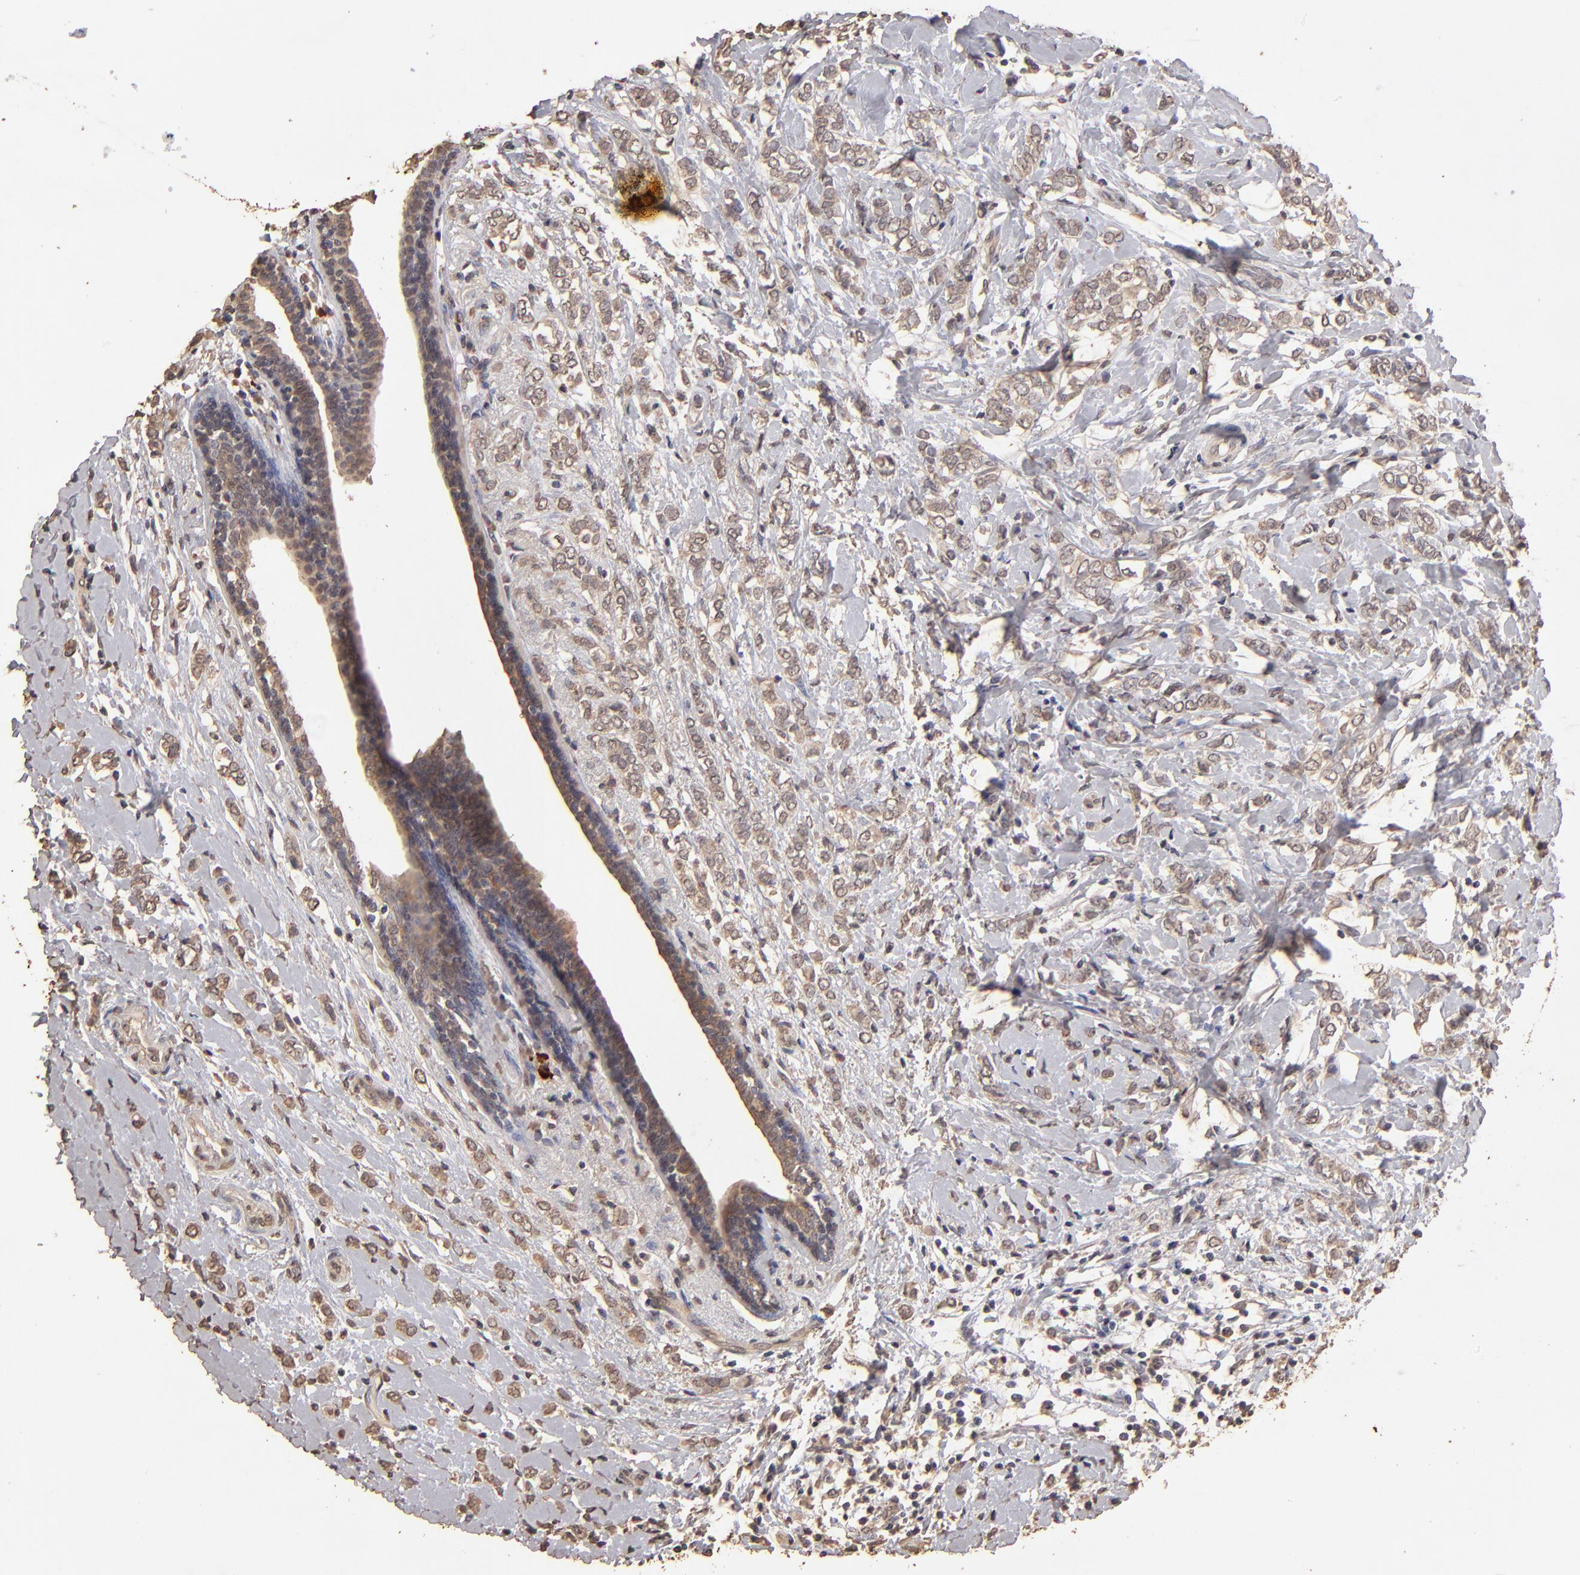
{"staining": {"intensity": "moderate", "quantity": ">75%", "location": "cytoplasmic/membranous"}, "tissue": "breast cancer", "cell_type": "Tumor cells", "image_type": "cancer", "snomed": [{"axis": "morphology", "description": "Normal tissue, NOS"}, {"axis": "morphology", "description": "Lobular carcinoma"}, {"axis": "topography", "description": "Breast"}], "caption": "Immunohistochemical staining of human breast cancer (lobular carcinoma) demonstrates moderate cytoplasmic/membranous protein staining in approximately >75% of tumor cells.", "gene": "OPHN1", "patient": {"sex": "female", "age": 47}}